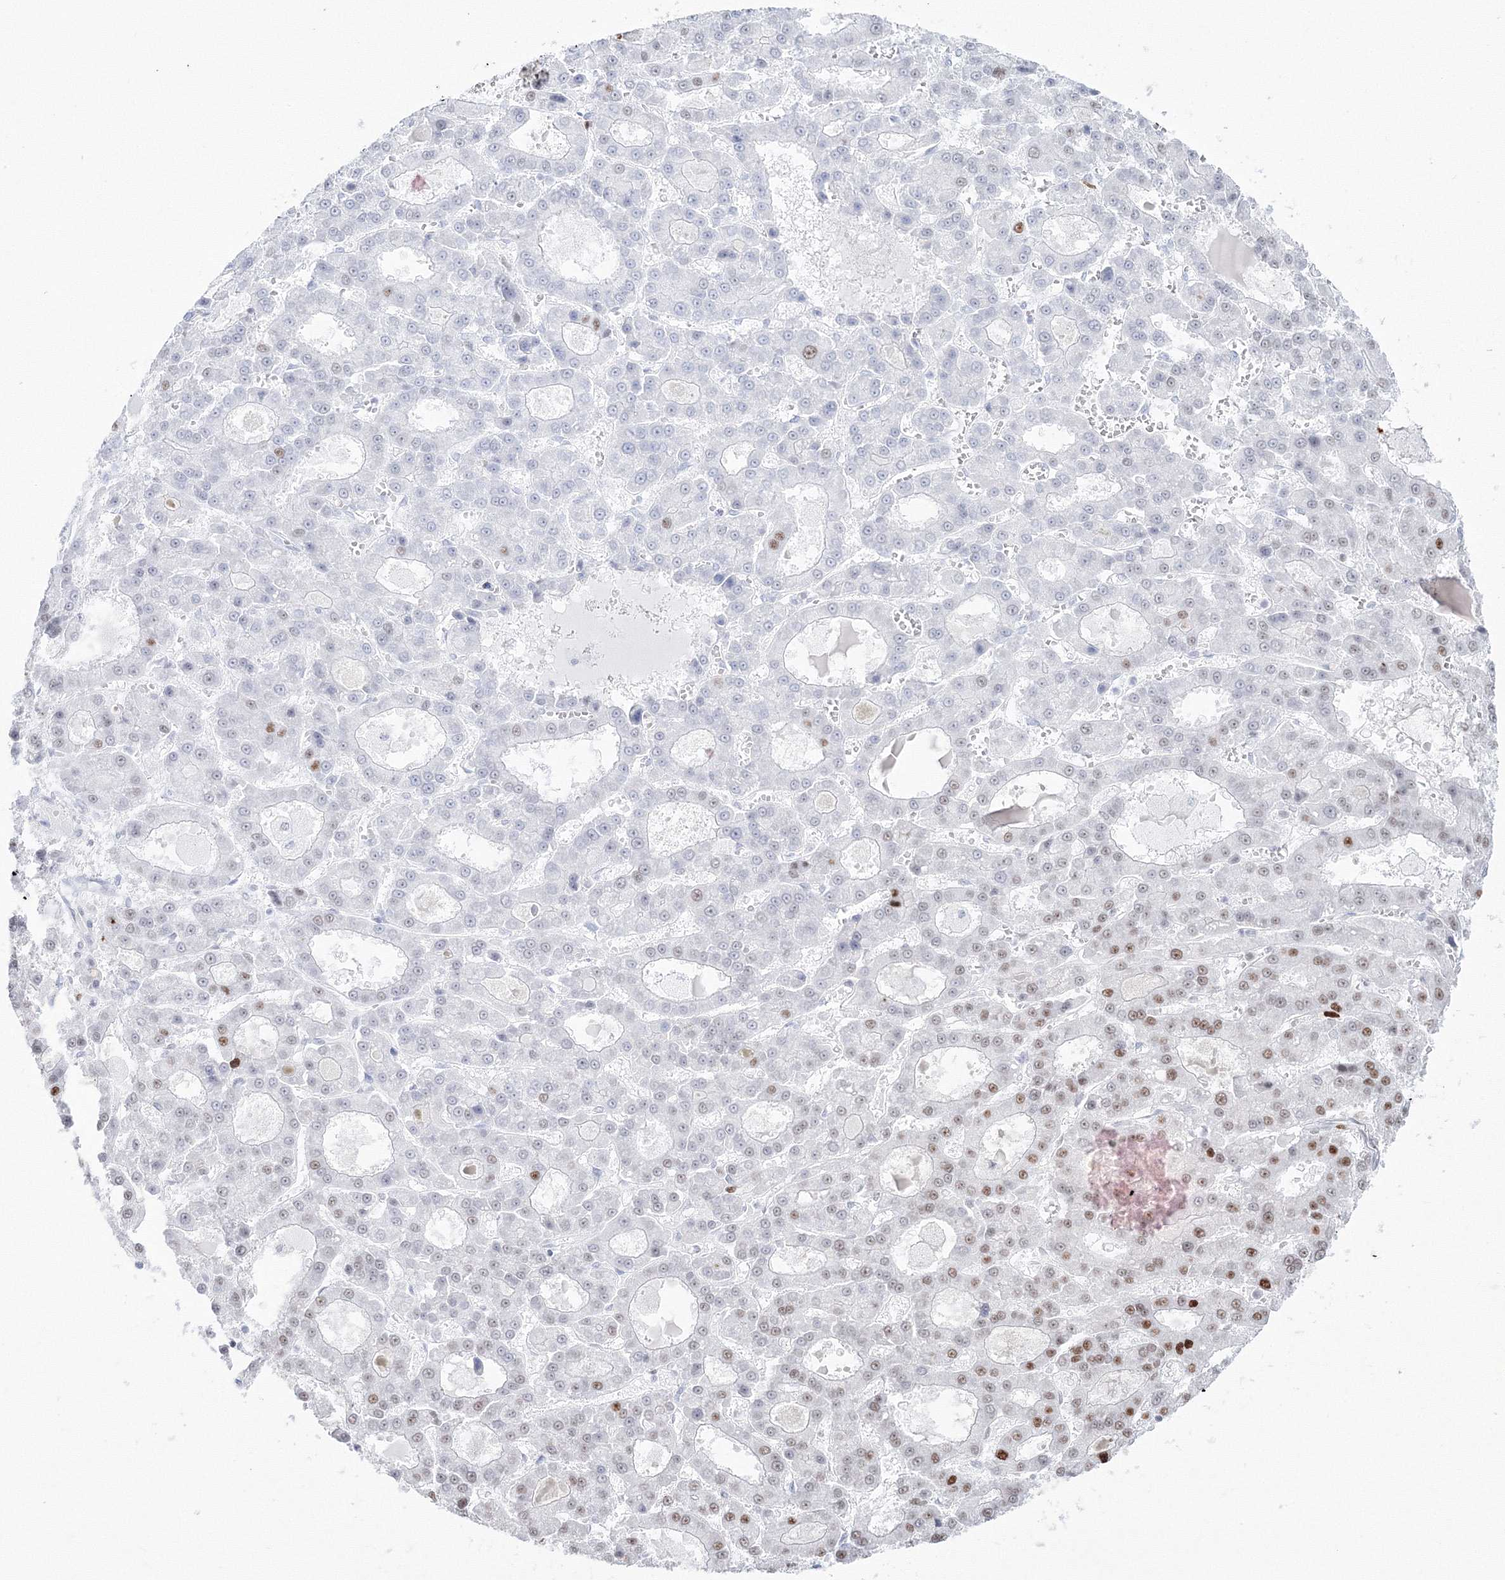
{"staining": {"intensity": "strong", "quantity": "<25%", "location": "nuclear"}, "tissue": "liver cancer", "cell_type": "Tumor cells", "image_type": "cancer", "snomed": [{"axis": "morphology", "description": "Carcinoma, Hepatocellular, NOS"}, {"axis": "topography", "description": "Liver"}], "caption": "Liver hepatocellular carcinoma stained with a protein marker reveals strong staining in tumor cells.", "gene": "LIG1", "patient": {"sex": "male", "age": 70}}